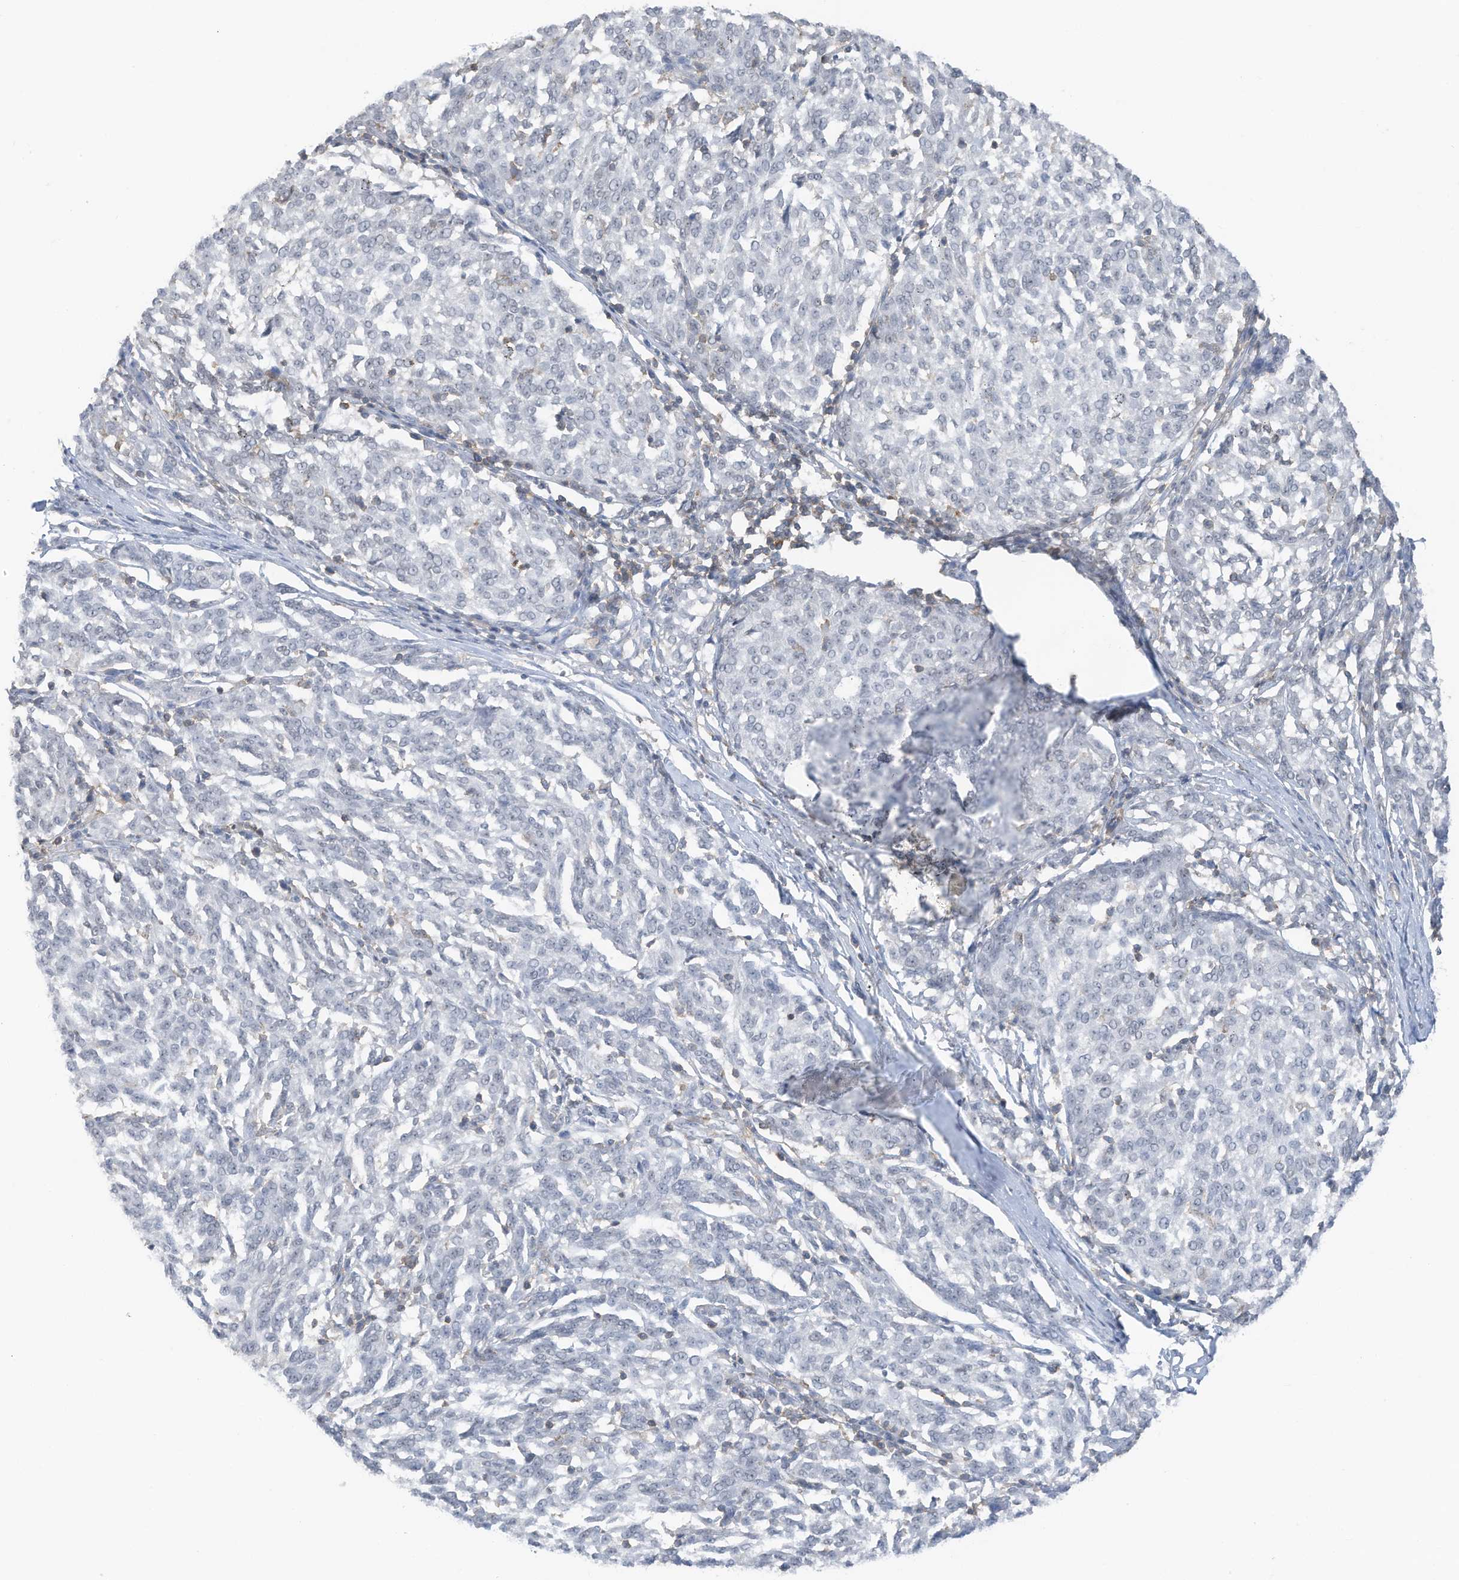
{"staining": {"intensity": "negative", "quantity": "none", "location": "none"}, "tissue": "melanoma", "cell_type": "Tumor cells", "image_type": "cancer", "snomed": [{"axis": "morphology", "description": "Malignant melanoma, NOS"}, {"axis": "topography", "description": "Skin"}], "caption": "DAB immunohistochemical staining of human melanoma shows no significant staining in tumor cells.", "gene": "ZNF846", "patient": {"sex": "female", "age": 72}}